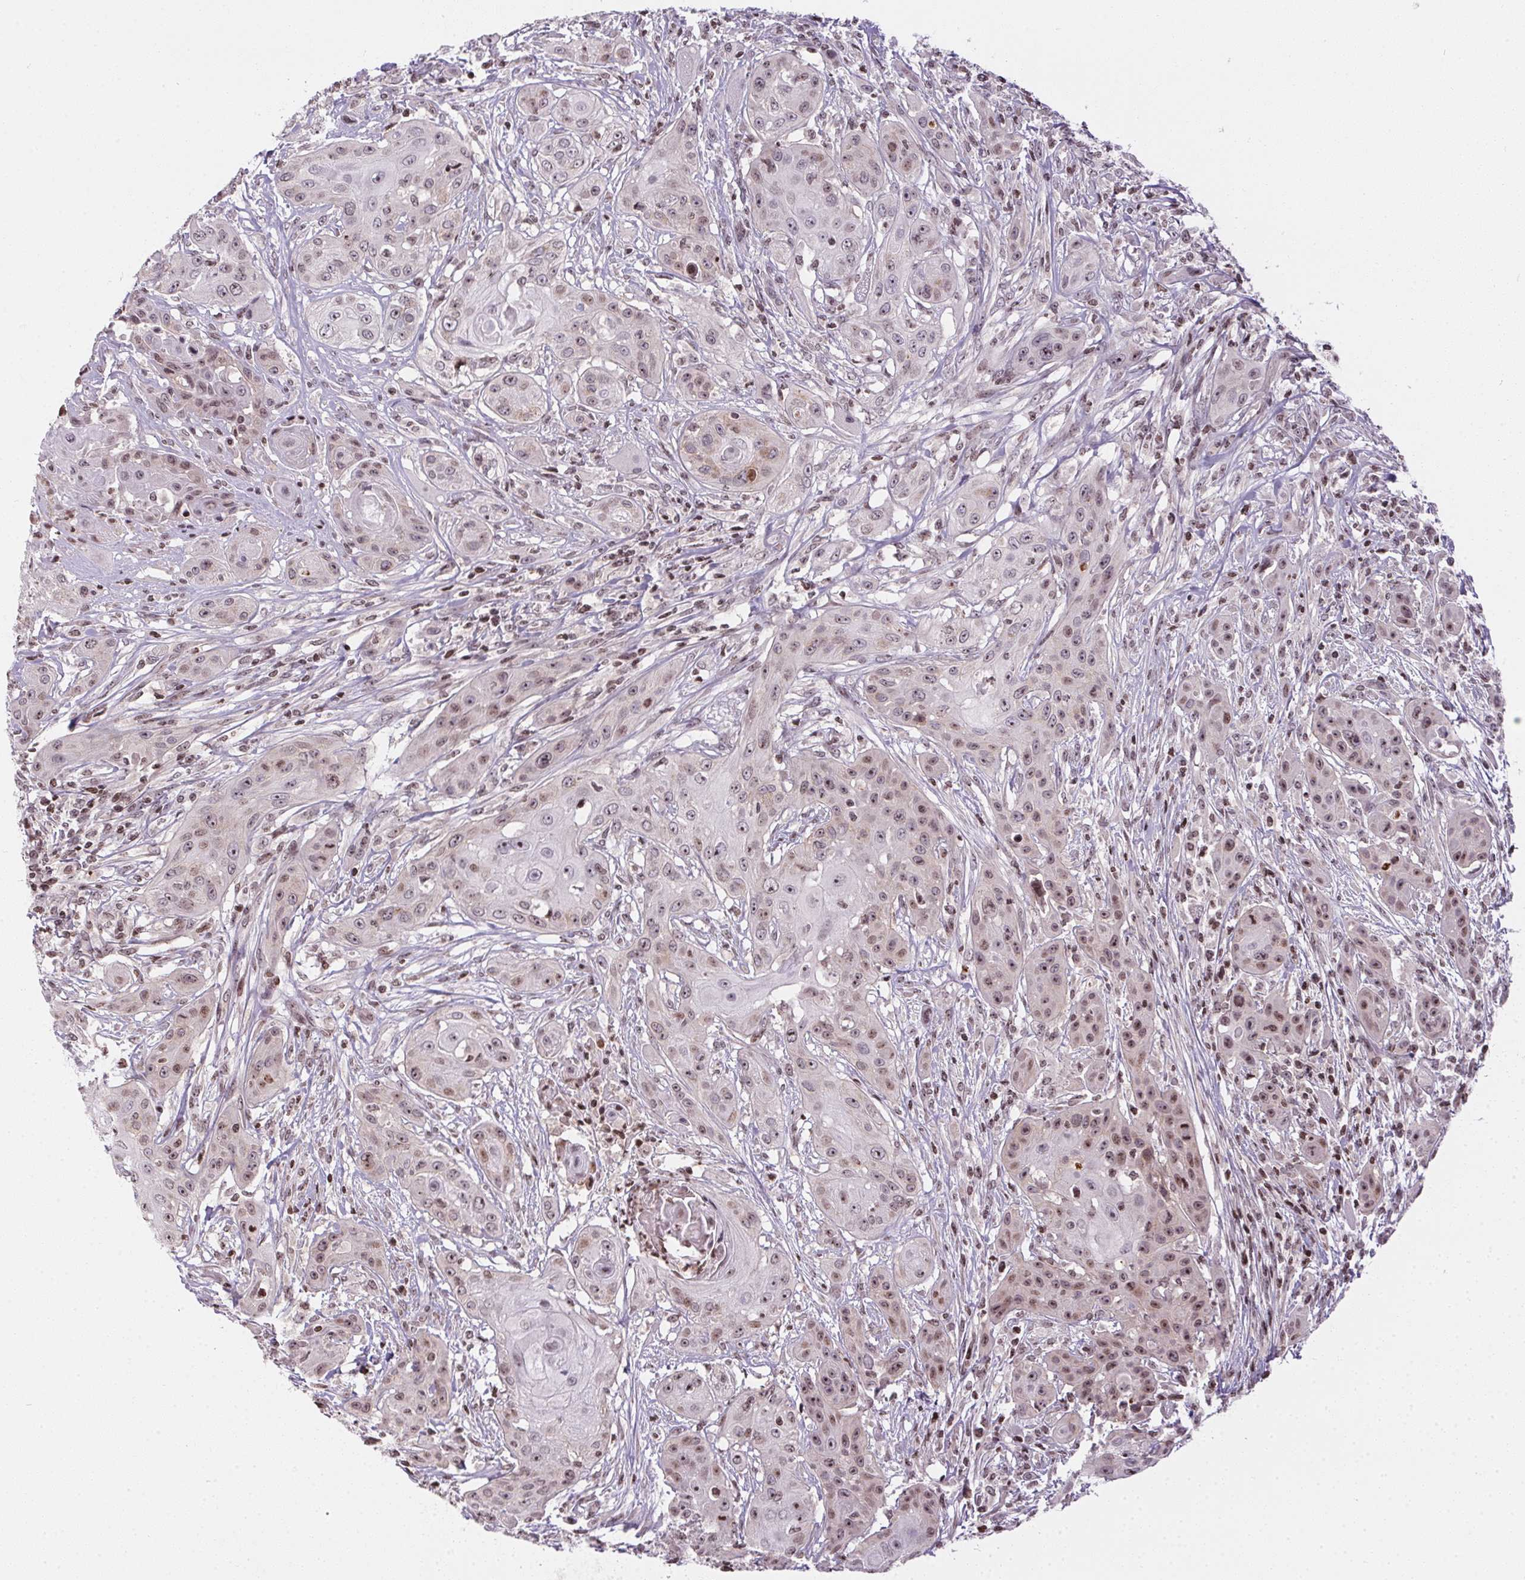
{"staining": {"intensity": "weak", "quantity": ">75%", "location": "nuclear"}, "tissue": "head and neck cancer", "cell_type": "Tumor cells", "image_type": "cancer", "snomed": [{"axis": "morphology", "description": "Squamous cell carcinoma, NOS"}, {"axis": "topography", "description": "Oral tissue"}, {"axis": "topography", "description": "Head-Neck"}, {"axis": "topography", "description": "Neck, NOS"}], "caption": "Head and neck cancer was stained to show a protein in brown. There is low levels of weak nuclear positivity in approximately >75% of tumor cells.", "gene": "RNF181", "patient": {"sex": "female", "age": 55}}